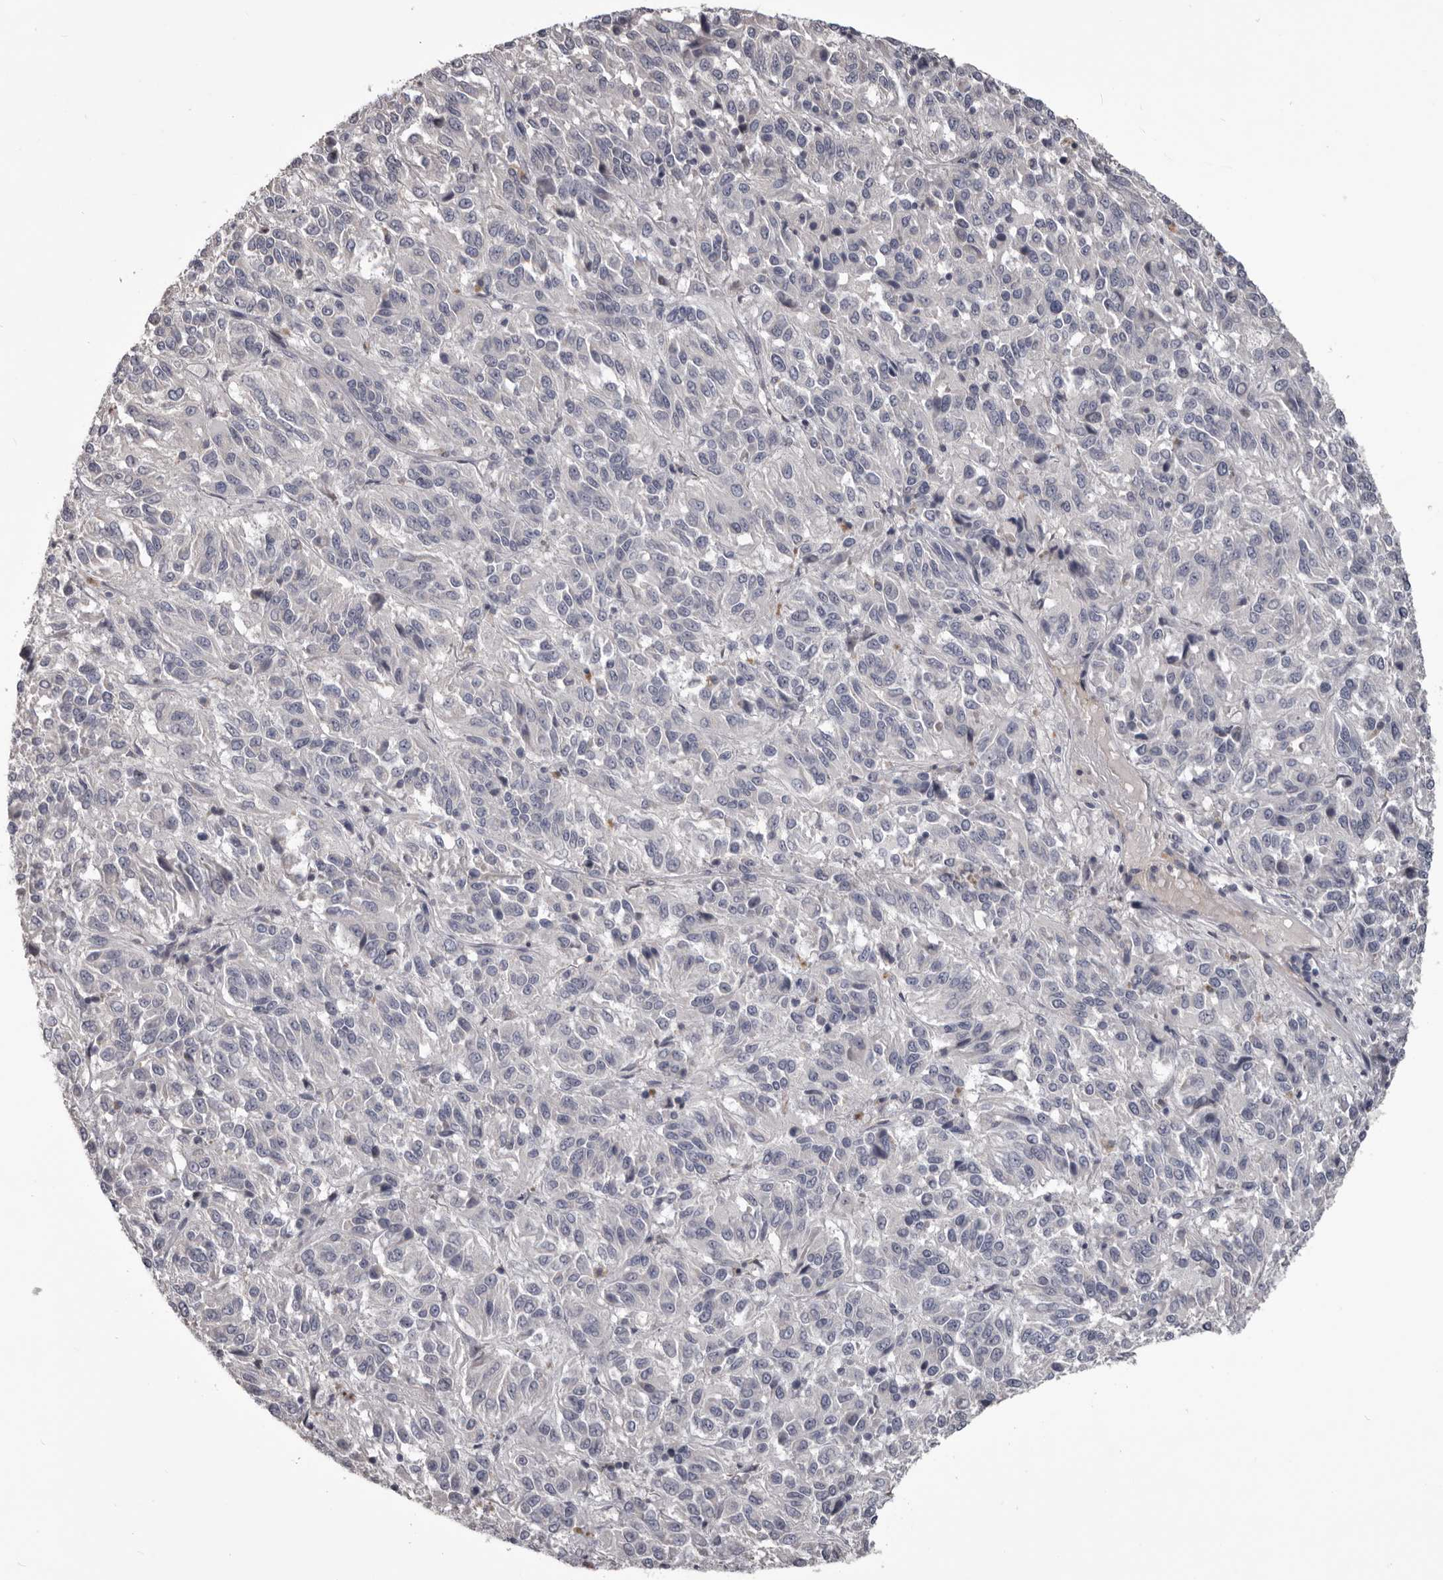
{"staining": {"intensity": "negative", "quantity": "none", "location": "none"}, "tissue": "melanoma", "cell_type": "Tumor cells", "image_type": "cancer", "snomed": [{"axis": "morphology", "description": "Malignant melanoma, Metastatic site"}, {"axis": "topography", "description": "Lung"}], "caption": "Melanoma stained for a protein using immunohistochemistry (IHC) demonstrates no staining tumor cells.", "gene": "LPAR6", "patient": {"sex": "male", "age": 64}}